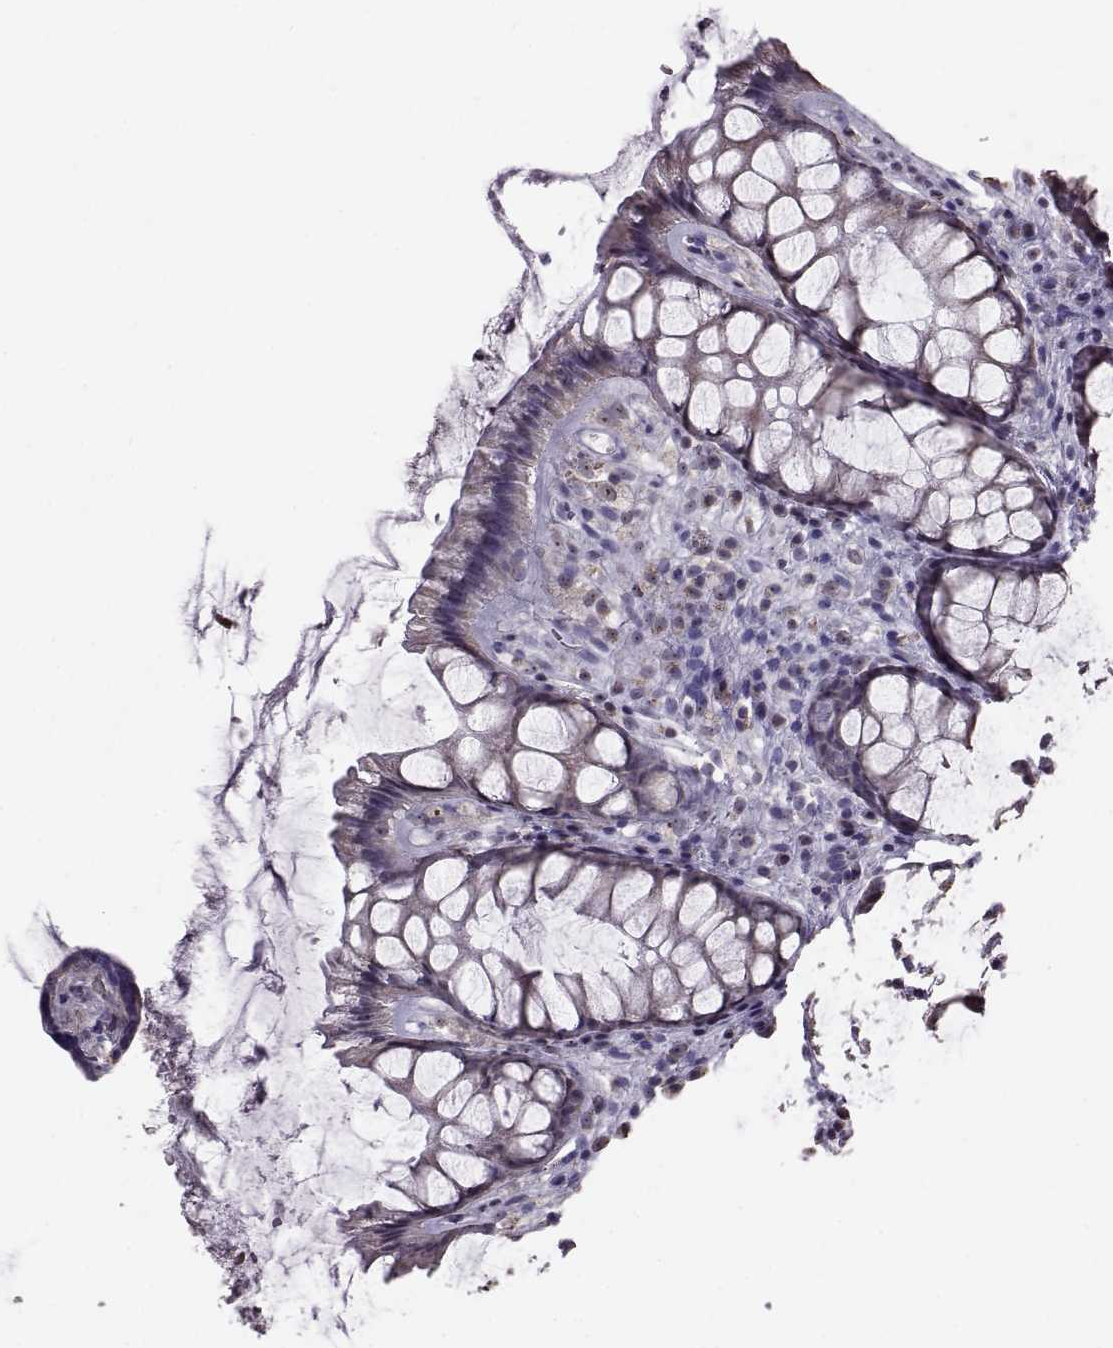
{"staining": {"intensity": "negative", "quantity": "none", "location": "none"}, "tissue": "rectum", "cell_type": "Glandular cells", "image_type": "normal", "snomed": [{"axis": "morphology", "description": "Normal tissue, NOS"}, {"axis": "topography", "description": "Rectum"}], "caption": "Immunohistochemical staining of unremarkable rectum demonstrates no significant staining in glandular cells. (Stains: DAB (3,3'-diaminobenzidine) IHC with hematoxylin counter stain, Microscopy: brightfield microscopy at high magnification).", "gene": "ALDH3A1", "patient": {"sex": "female", "age": 62}}